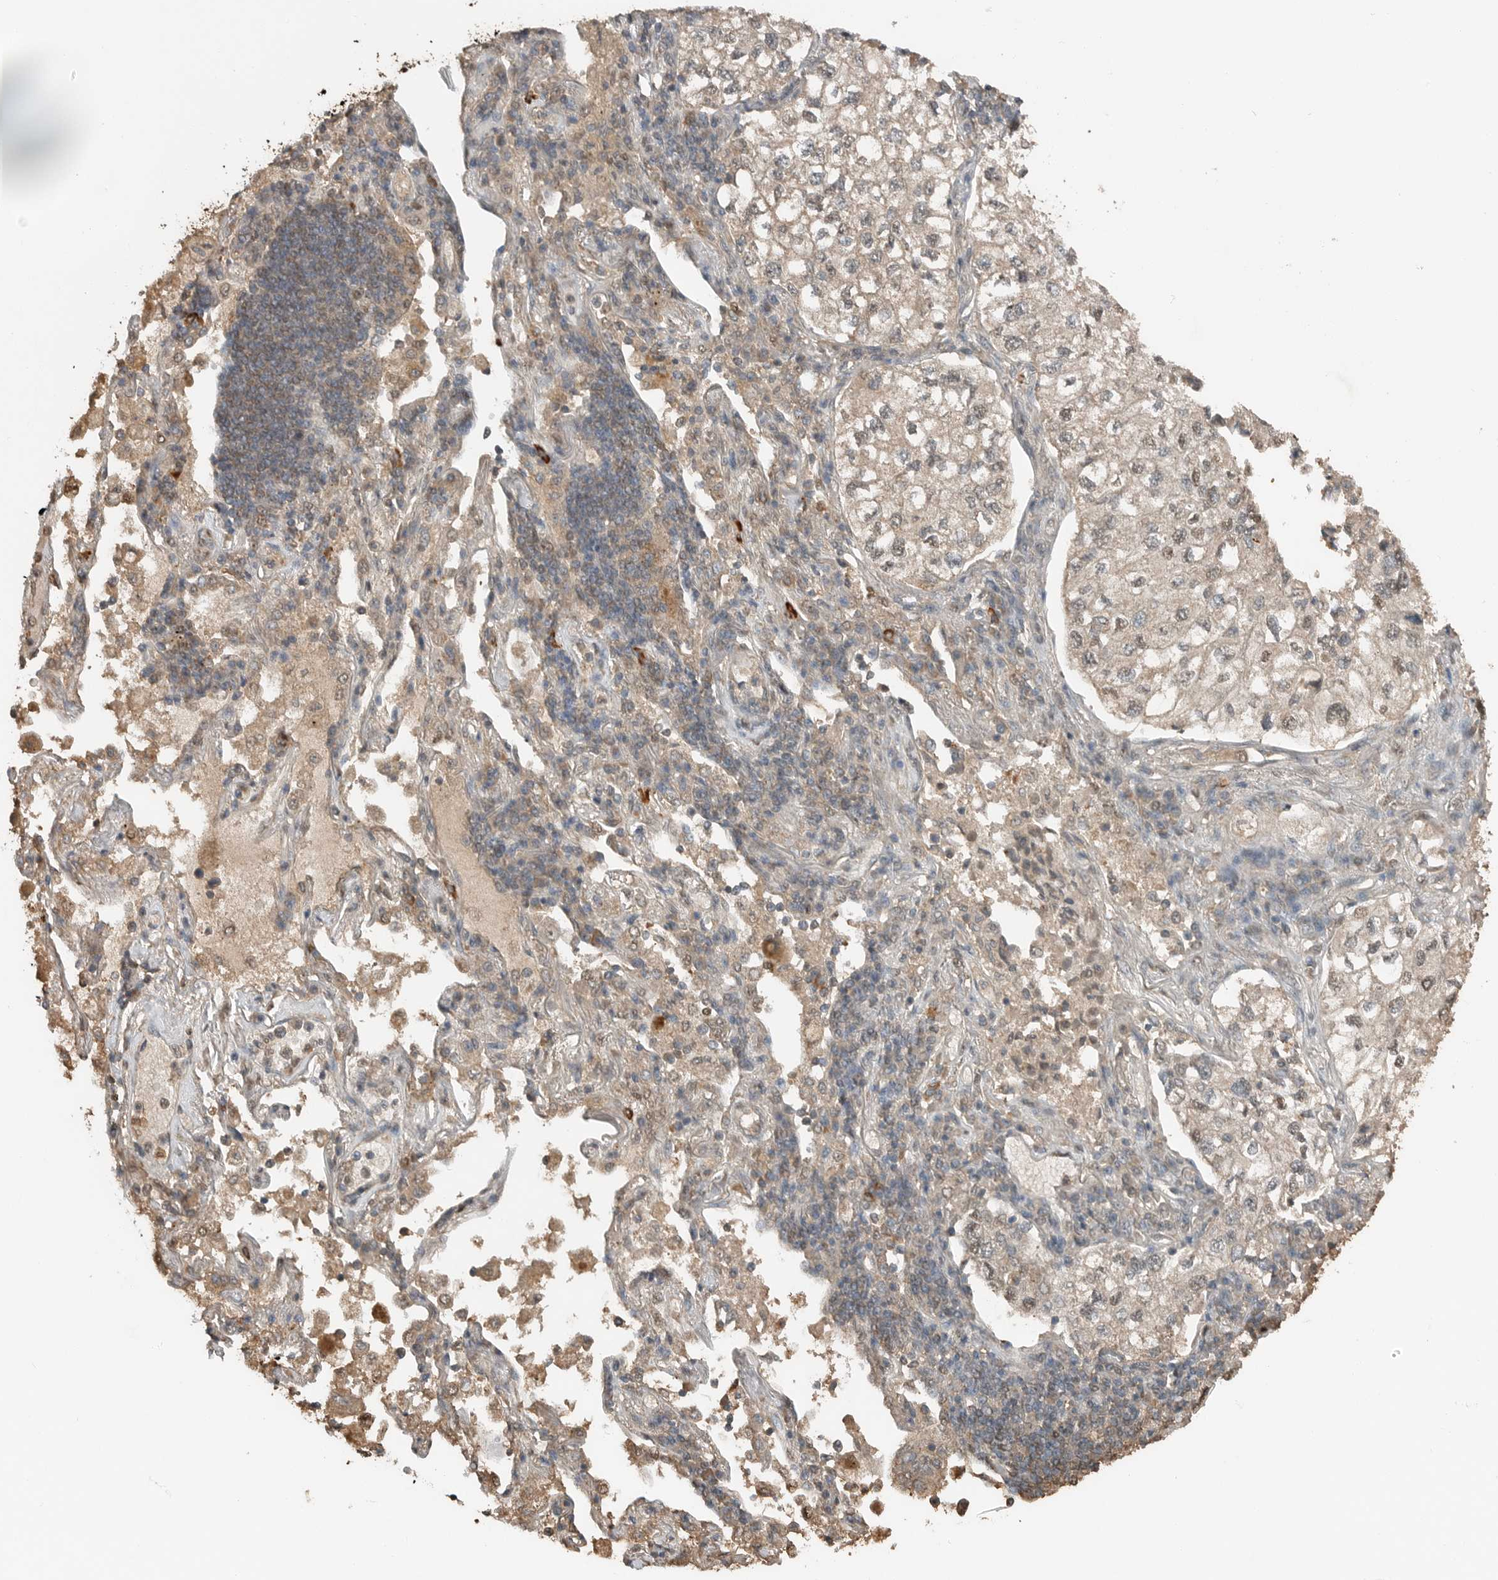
{"staining": {"intensity": "weak", "quantity": "25%-75%", "location": "cytoplasmic/membranous,nuclear"}, "tissue": "lung cancer", "cell_type": "Tumor cells", "image_type": "cancer", "snomed": [{"axis": "morphology", "description": "Adenocarcinoma, NOS"}, {"axis": "topography", "description": "Lung"}], "caption": "This photomicrograph demonstrates IHC staining of human adenocarcinoma (lung), with low weak cytoplasmic/membranous and nuclear positivity in approximately 25%-75% of tumor cells.", "gene": "BLZF1", "patient": {"sex": "male", "age": 63}}